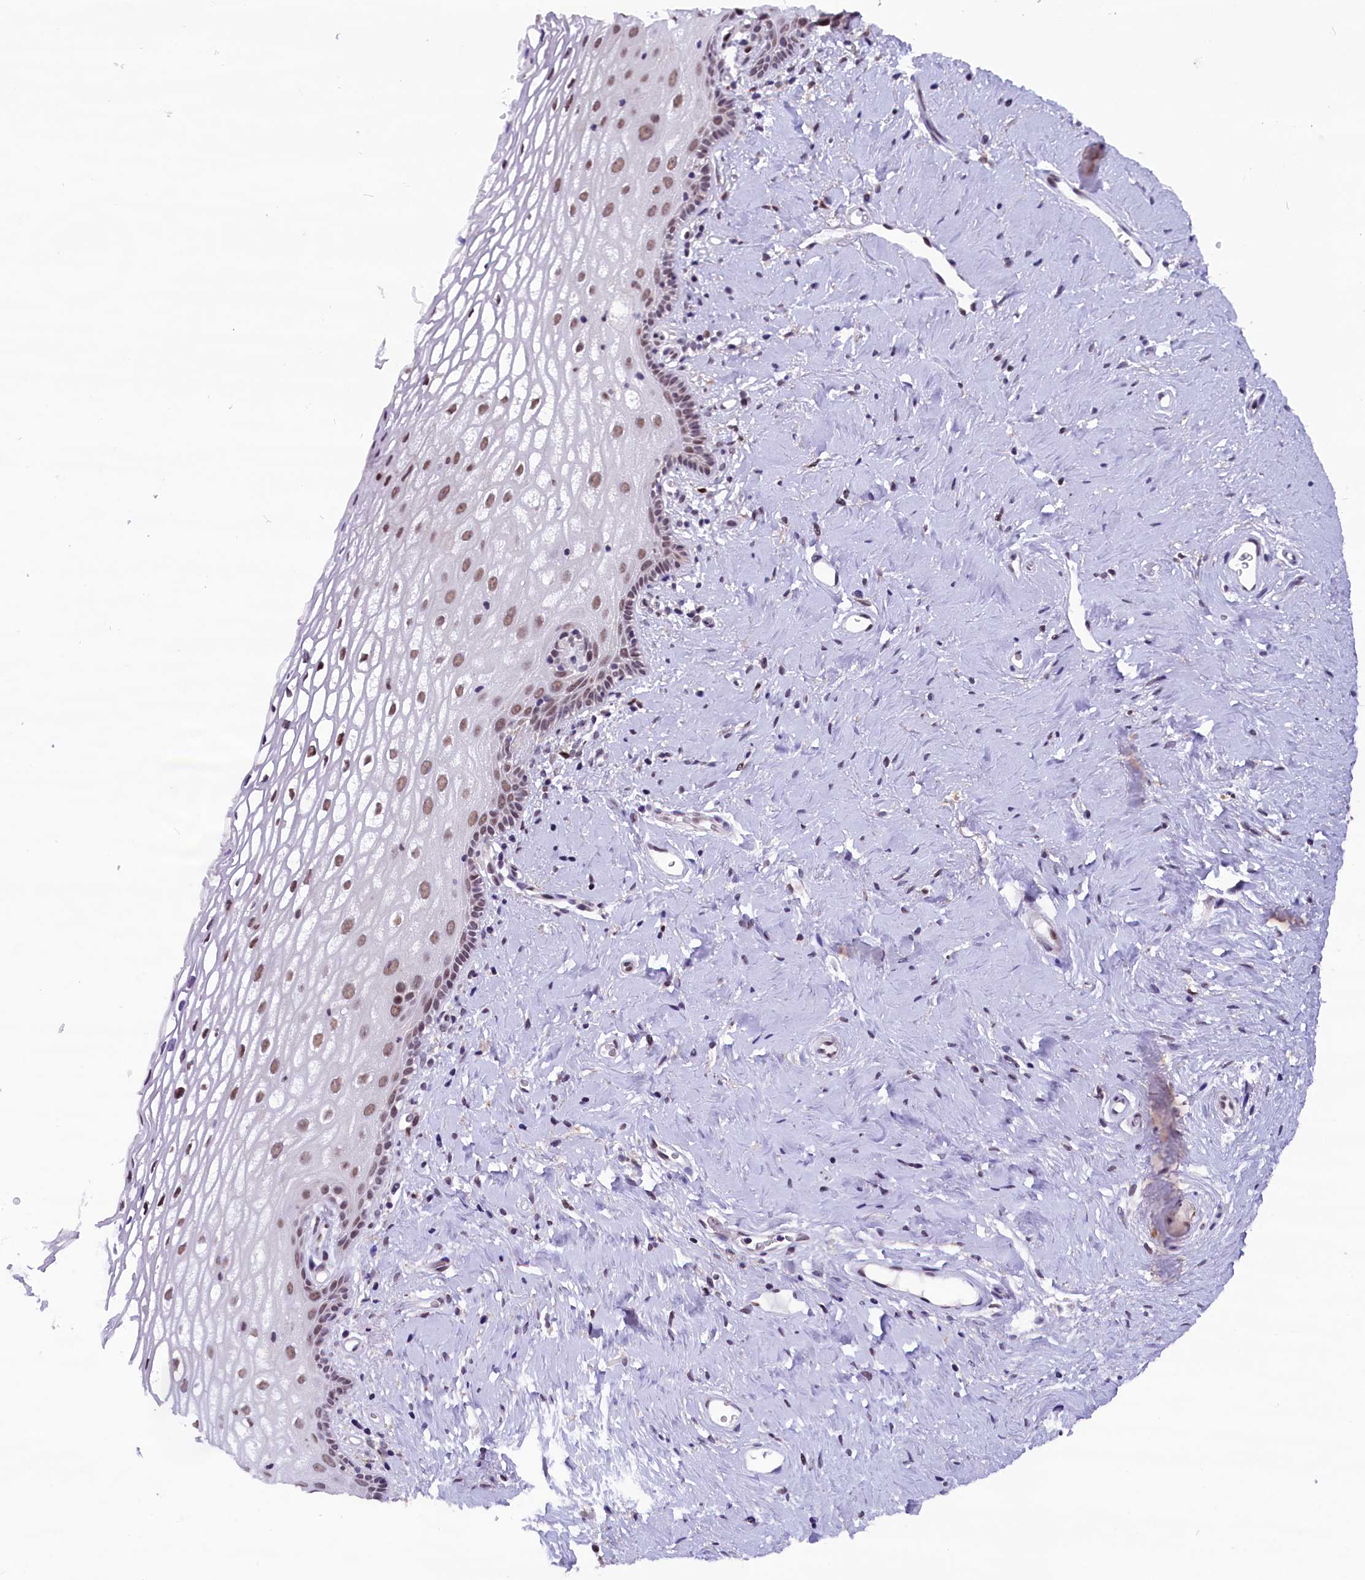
{"staining": {"intensity": "moderate", "quantity": ">75%", "location": "nuclear"}, "tissue": "vagina", "cell_type": "Squamous epithelial cells", "image_type": "normal", "snomed": [{"axis": "morphology", "description": "Normal tissue, NOS"}, {"axis": "morphology", "description": "Adenocarcinoma, NOS"}, {"axis": "topography", "description": "Rectum"}, {"axis": "topography", "description": "Vagina"}], "caption": "DAB immunohistochemical staining of normal human vagina shows moderate nuclear protein expression in about >75% of squamous epithelial cells.", "gene": "CDYL2", "patient": {"sex": "female", "age": 71}}